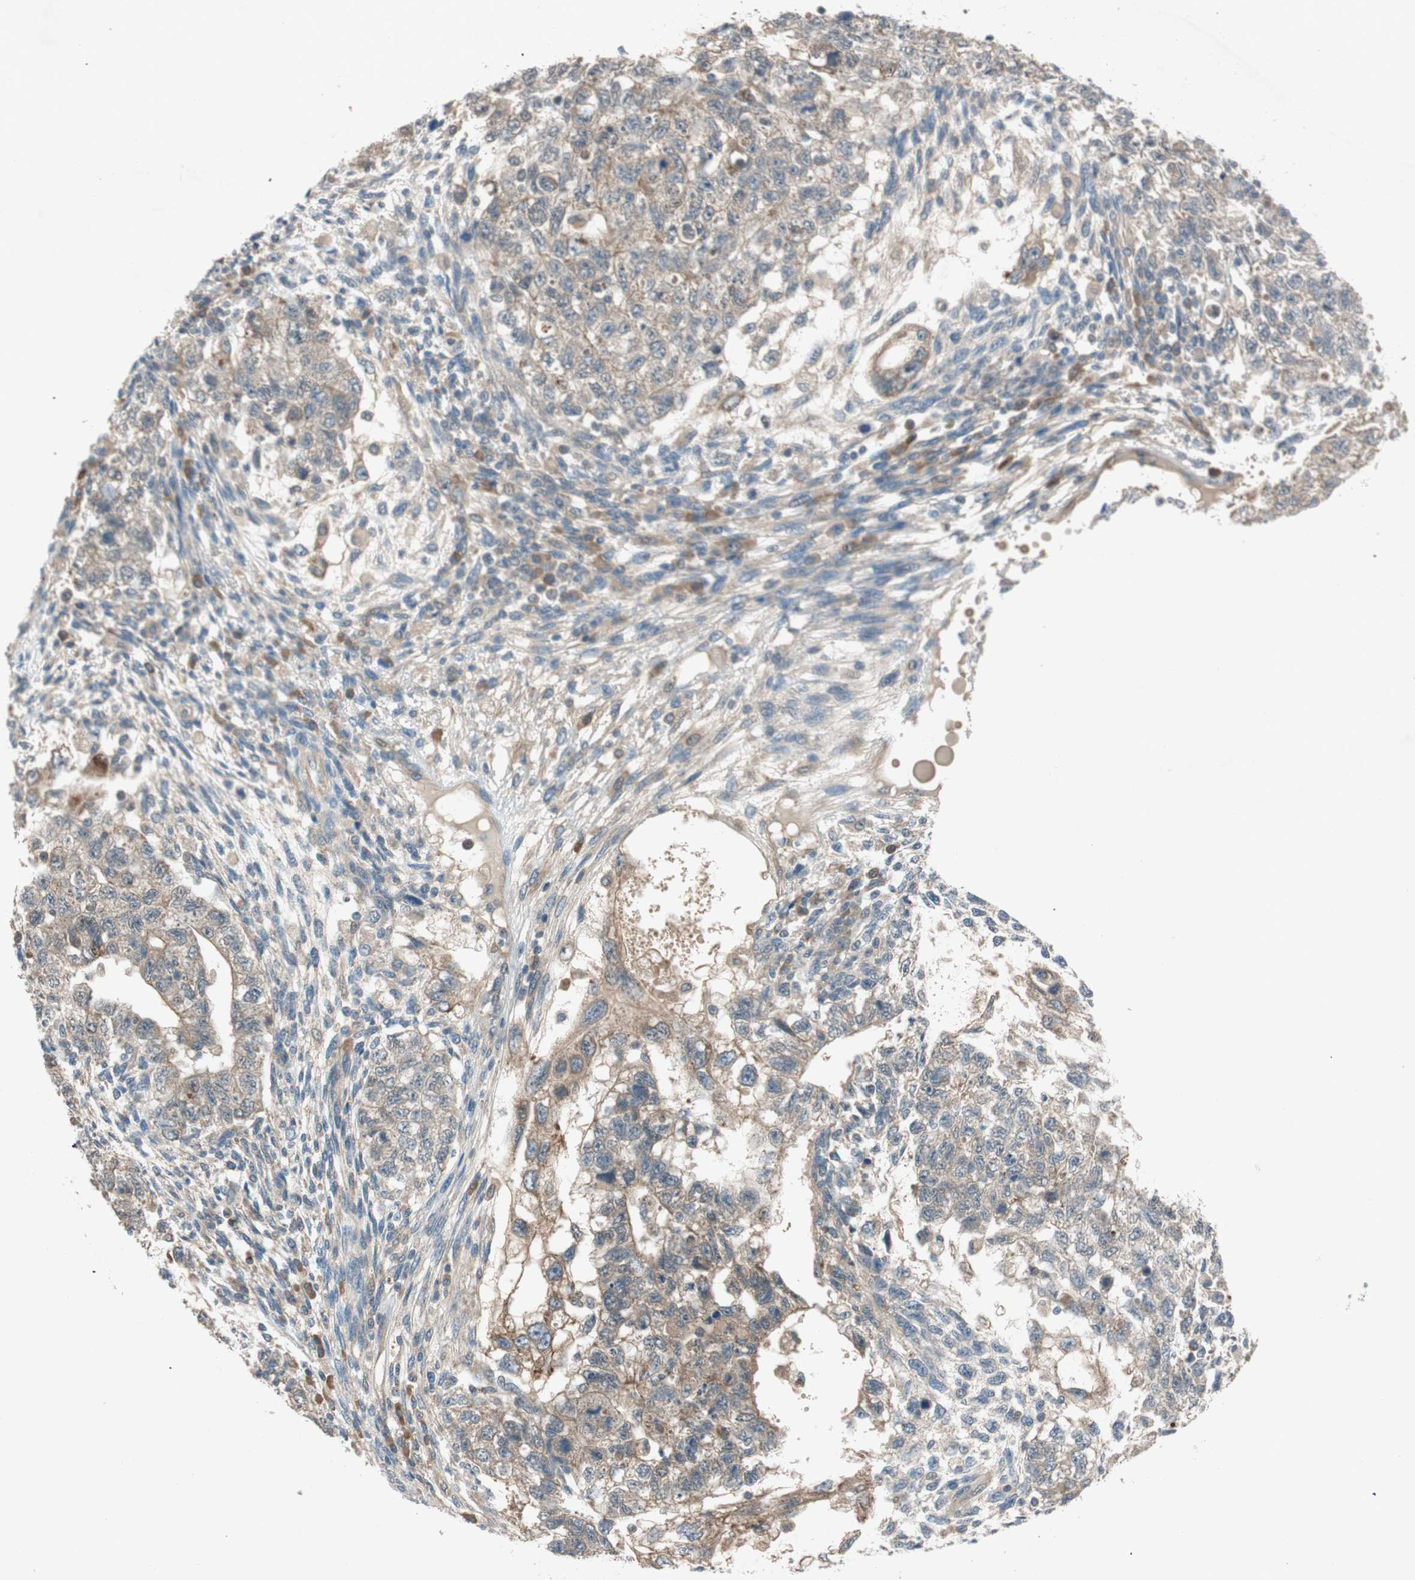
{"staining": {"intensity": "weak", "quantity": "25%-75%", "location": "cytoplasmic/membranous"}, "tissue": "testis cancer", "cell_type": "Tumor cells", "image_type": "cancer", "snomed": [{"axis": "morphology", "description": "Normal tissue, NOS"}, {"axis": "morphology", "description": "Carcinoma, Embryonal, NOS"}, {"axis": "topography", "description": "Testis"}], "caption": "A low amount of weak cytoplasmic/membranous positivity is identified in about 25%-75% of tumor cells in testis cancer (embryonal carcinoma) tissue.", "gene": "NCLN", "patient": {"sex": "male", "age": 36}}